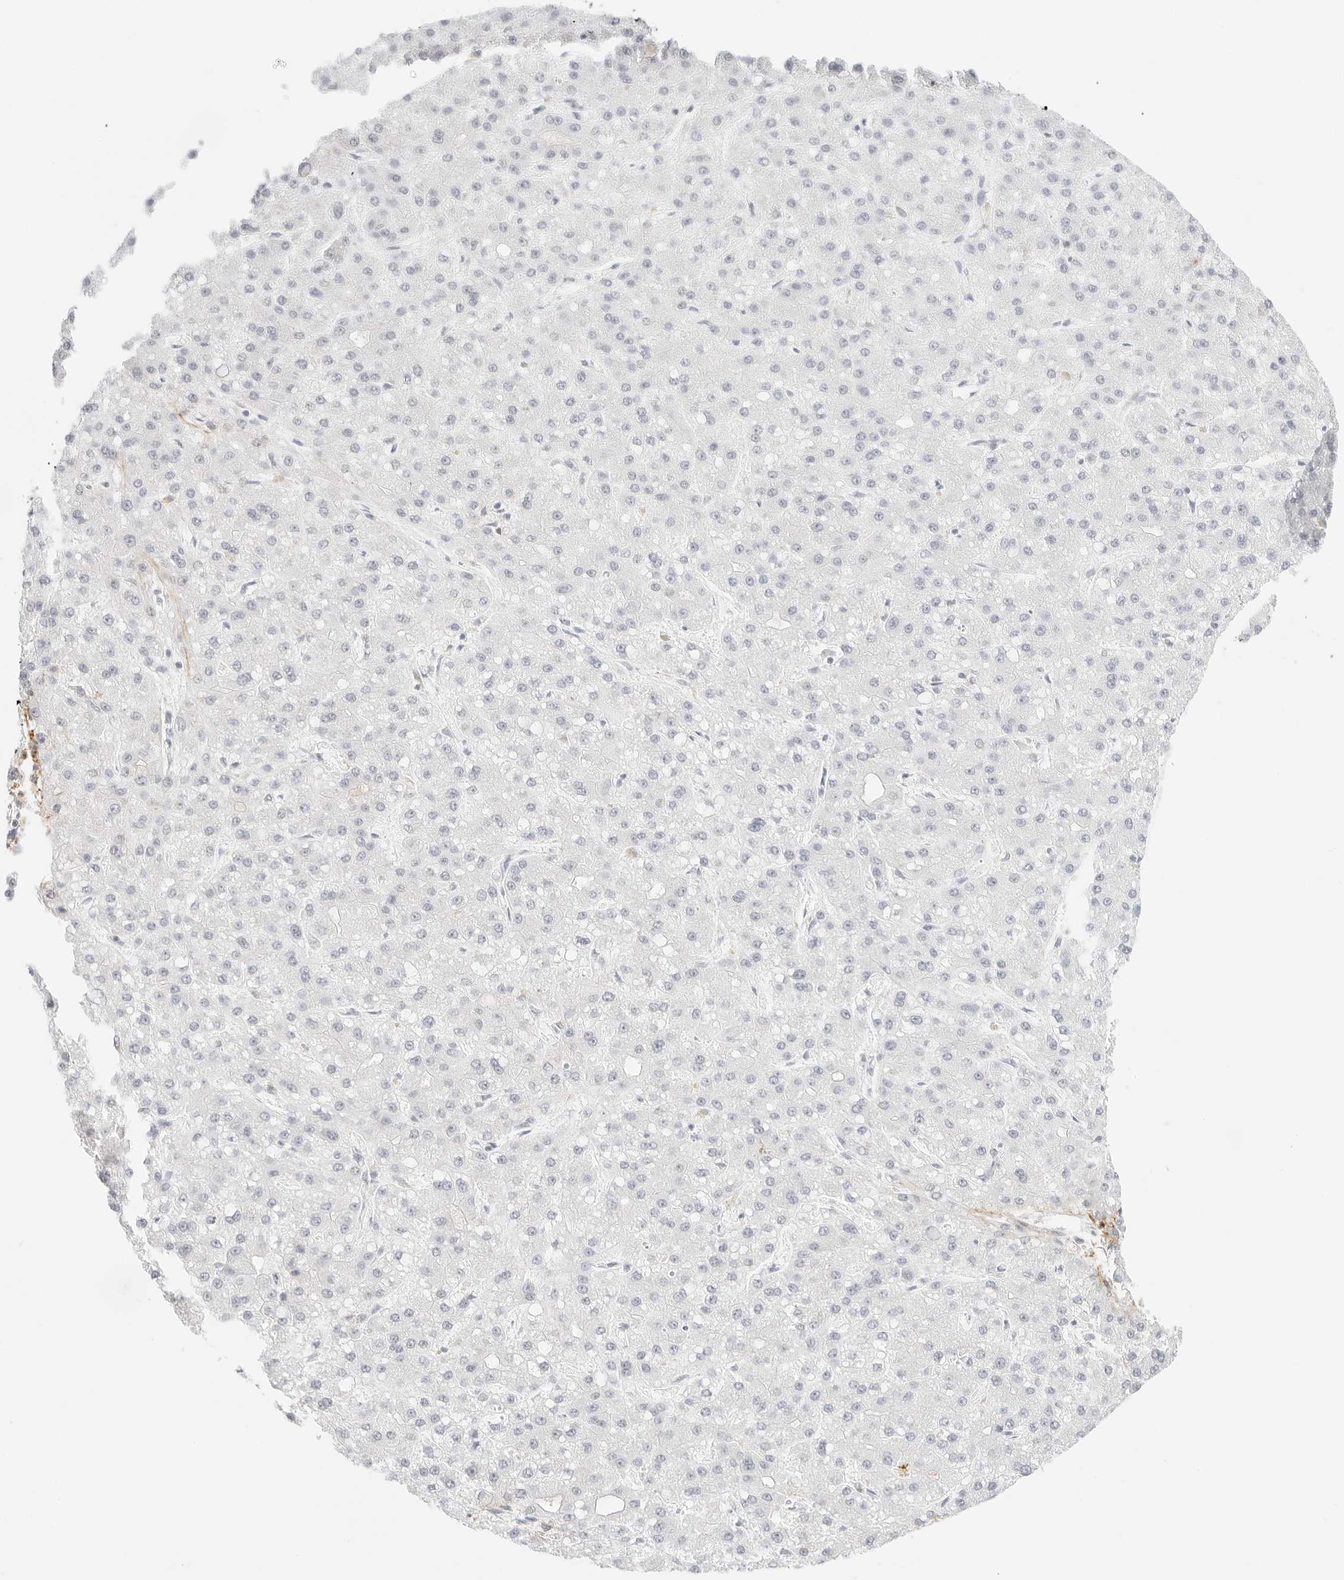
{"staining": {"intensity": "negative", "quantity": "none", "location": "none"}, "tissue": "liver cancer", "cell_type": "Tumor cells", "image_type": "cancer", "snomed": [{"axis": "morphology", "description": "Carcinoma, Hepatocellular, NOS"}, {"axis": "topography", "description": "Liver"}], "caption": "High magnification brightfield microscopy of liver cancer stained with DAB (brown) and counterstained with hematoxylin (blue): tumor cells show no significant expression.", "gene": "FBLN5", "patient": {"sex": "male", "age": 67}}